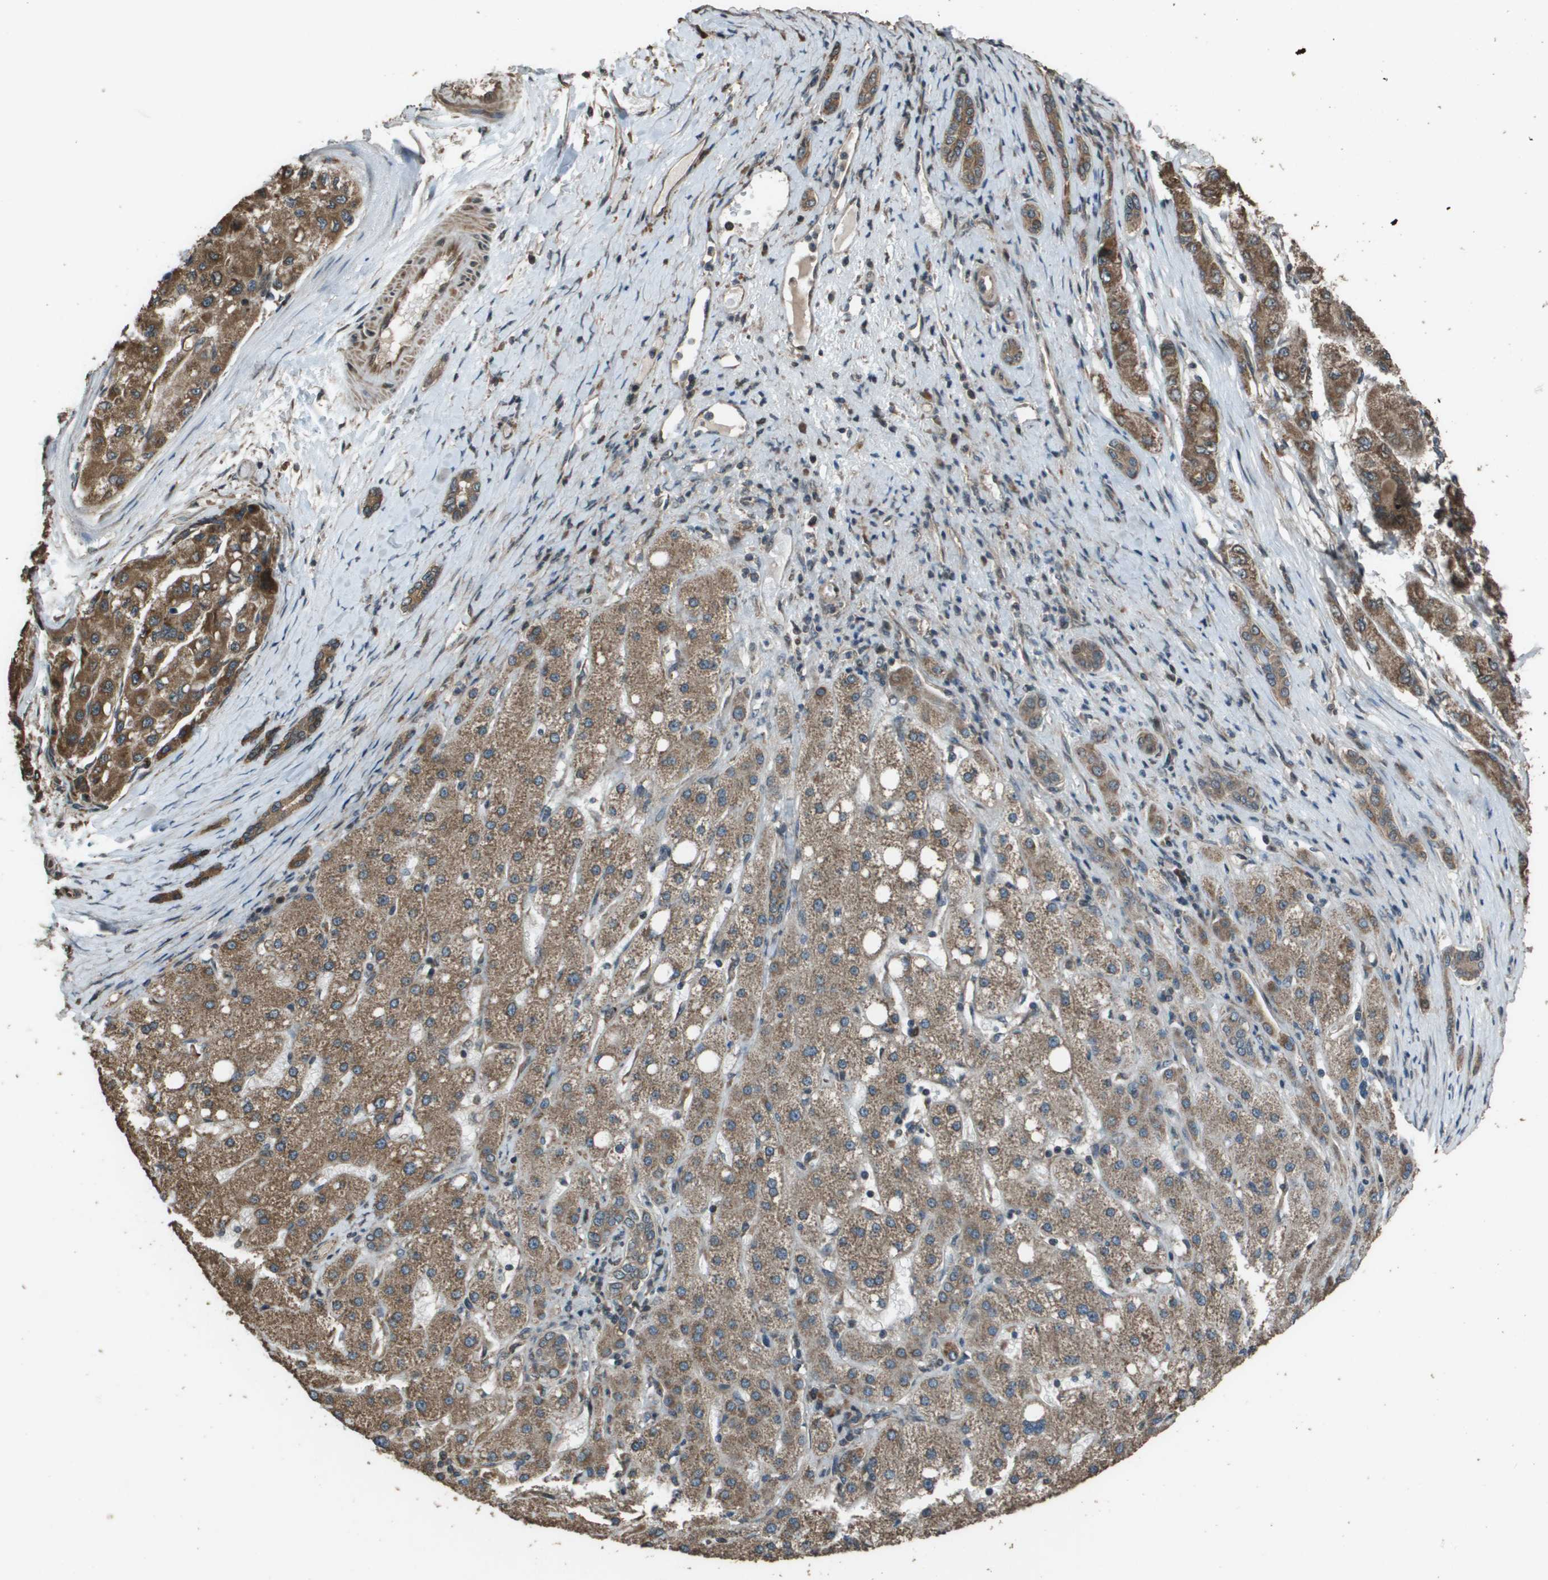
{"staining": {"intensity": "moderate", "quantity": ">75%", "location": "cytoplasmic/membranous"}, "tissue": "liver cancer", "cell_type": "Tumor cells", "image_type": "cancer", "snomed": [{"axis": "morphology", "description": "Carcinoma, Hepatocellular, NOS"}, {"axis": "topography", "description": "Liver"}], "caption": "The image demonstrates immunohistochemical staining of liver cancer. There is moderate cytoplasmic/membranous expression is present in approximately >75% of tumor cells. (Brightfield microscopy of DAB IHC at high magnification).", "gene": "FIG4", "patient": {"sex": "male", "age": 80}}